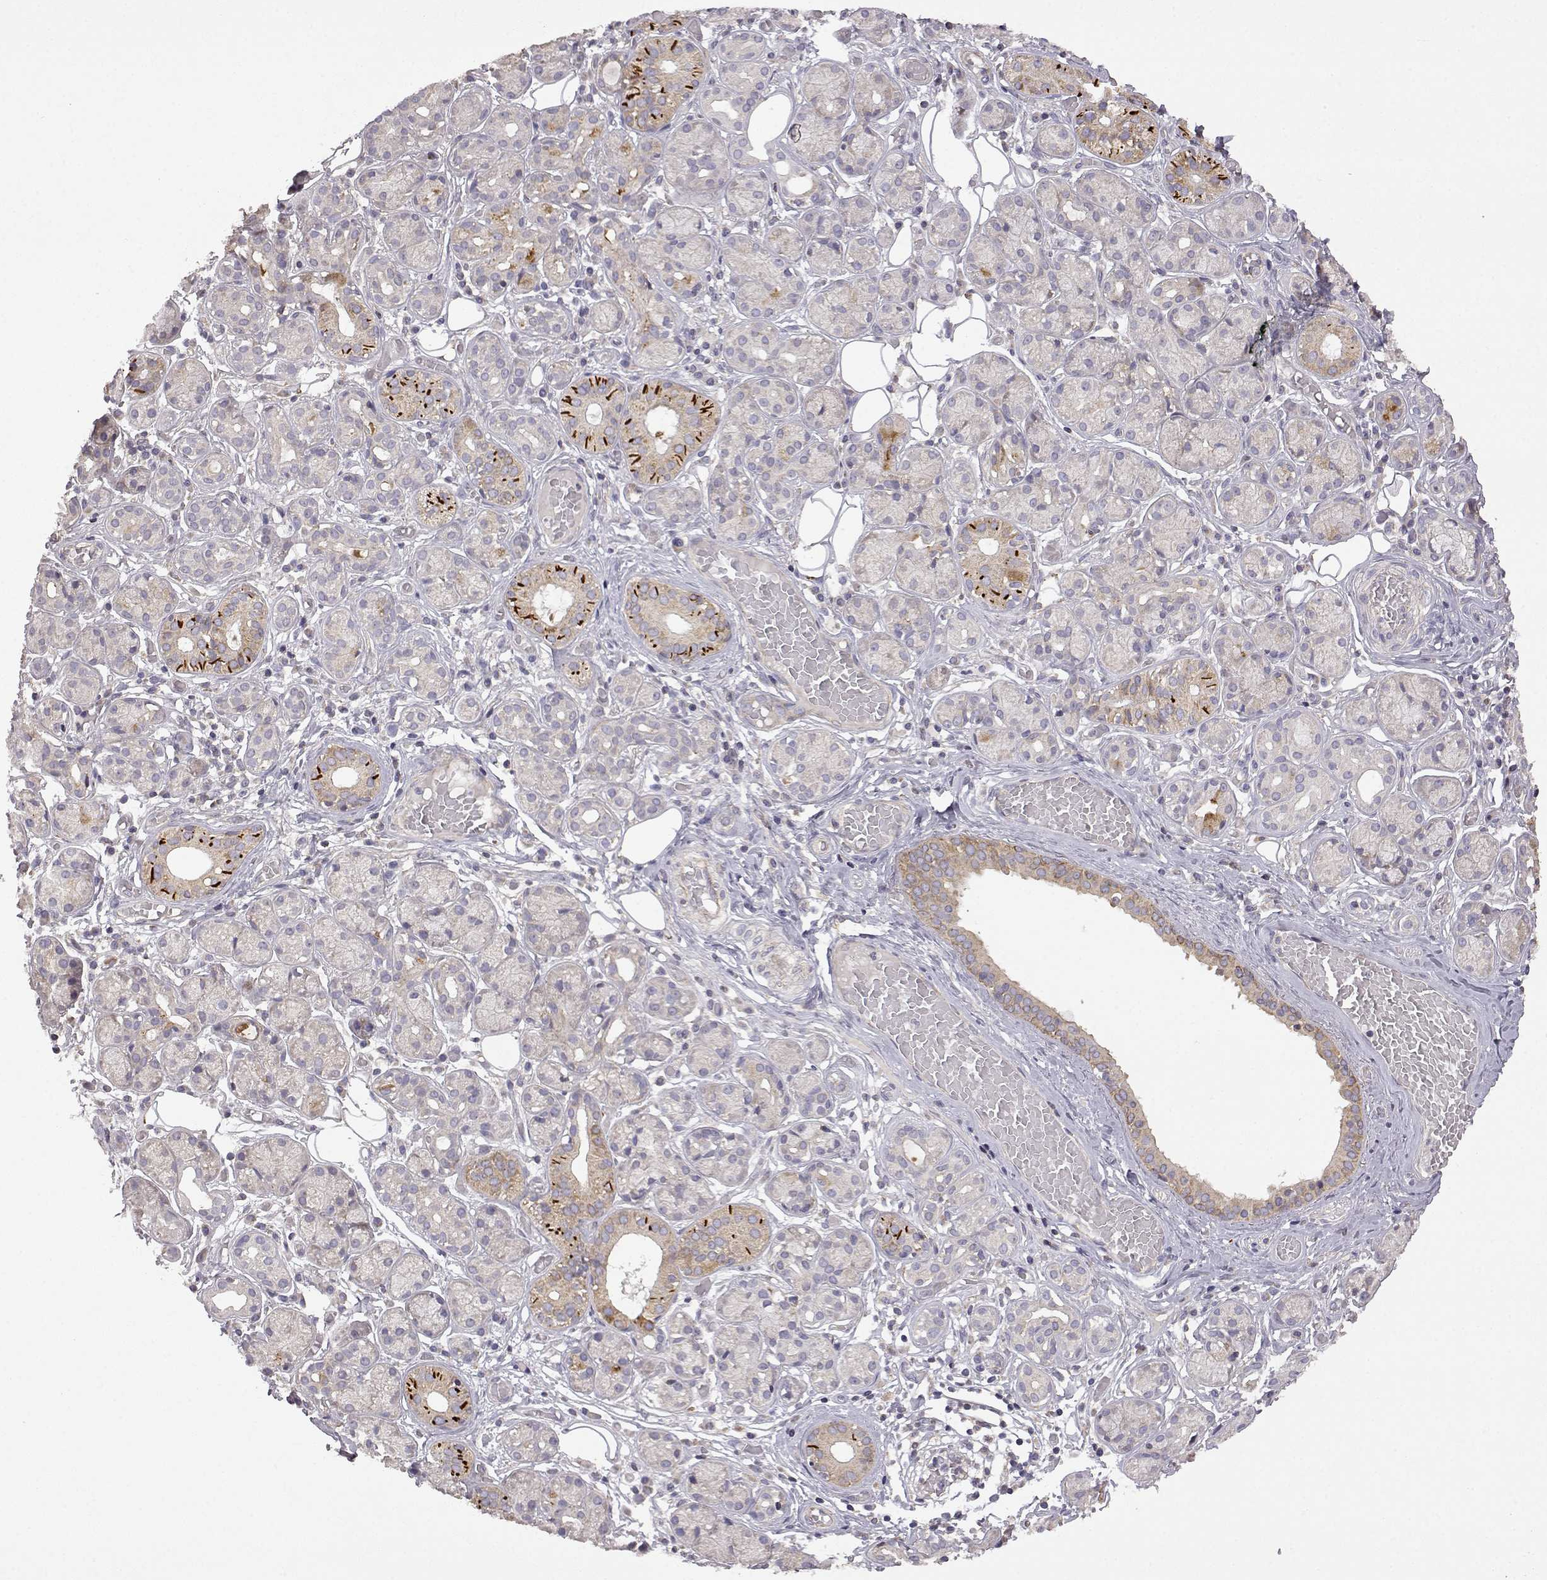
{"staining": {"intensity": "moderate", "quantity": "<25%", "location": "cytoplasmic/membranous"}, "tissue": "salivary gland", "cell_type": "Glandular cells", "image_type": "normal", "snomed": [{"axis": "morphology", "description": "Normal tissue, NOS"}, {"axis": "topography", "description": "Salivary gland"}, {"axis": "topography", "description": "Peripheral nerve tissue"}], "caption": "This photomicrograph displays immunohistochemistry (IHC) staining of normal salivary gland, with low moderate cytoplasmic/membranous expression in approximately <25% of glandular cells.", "gene": "DDC", "patient": {"sex": "male", "age": 71}}